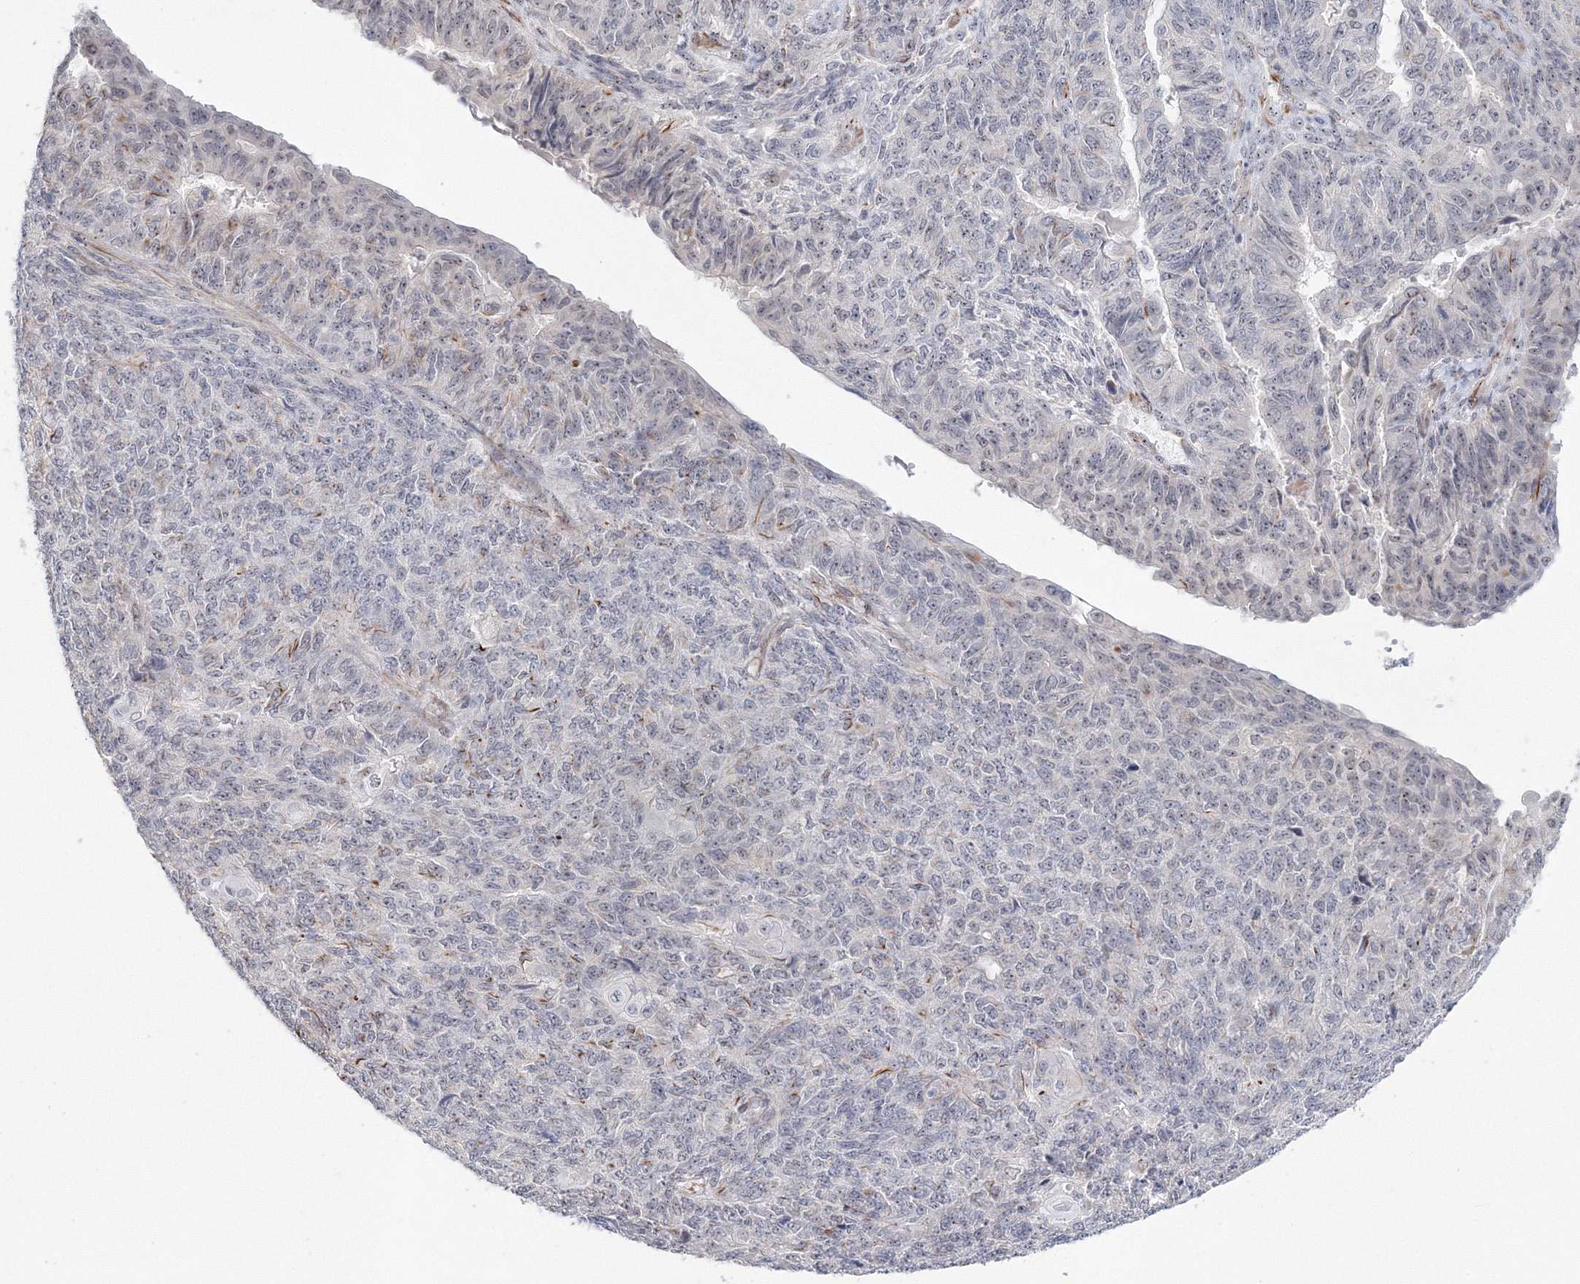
{"staining": {"intensity": "negative", "quantity": "none", "location": "none"}, "tissue": "endometrial cancer", "cell_type": "Tumor cells", "image_type": "cancer", "snomed": [{"axis": "morphology", "description": "Adenocarcinoma, NOS"}, {"axis": "topography", "description": "Endometrium"}], "caption": "A micrograph of endometrial cancer (adenocarcinoma) stained for a protein demonstrates no brown staining in tumor cells. (IHC, brightfield microscopy, high magnification).", "gene": "SIRT7", "patient": {"sex": "female", "age": 32}}